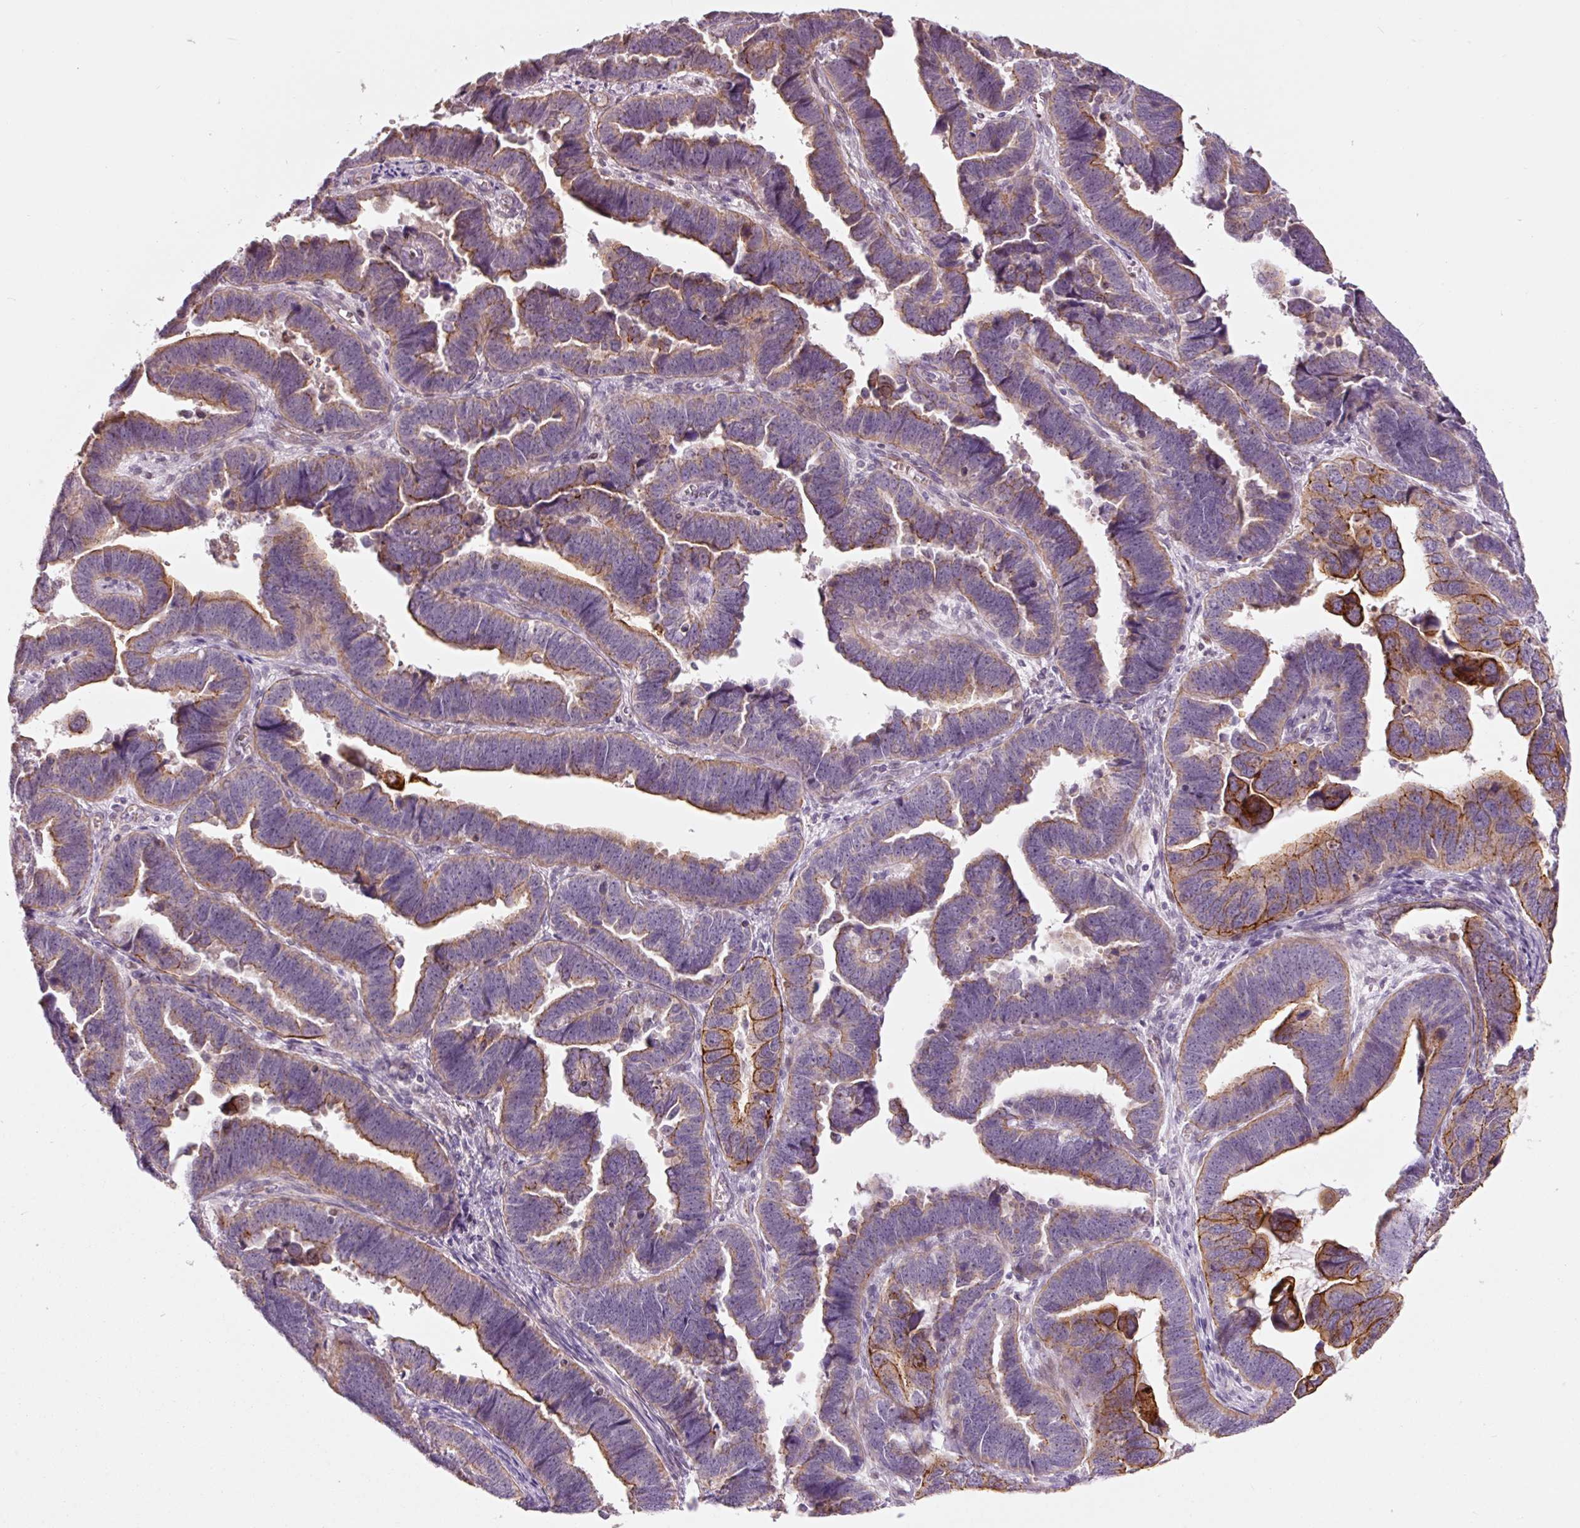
{"staining": {"intensity": "moderate", "quantity": "25%-75%", "location": "cytoplasmic/membranous"}, "tissue": "endometrial cancer", "cell_type": "Tumor cells", "image_type": "cancer", "snomed": [{"axis": "morphology", "description": "Adenocarcinoma, NOS"}, {"axis": "topography", "description": "Endometrium"}], "caption": "Endometrial cancer (adenocarcinoma) stained with IHC exhibits moderate cytoplasmic/membranous positivity in about 25%-75% of tumor cells.", "gene": "DAPP1", "patient": {"sex": "female", "age": 75}}